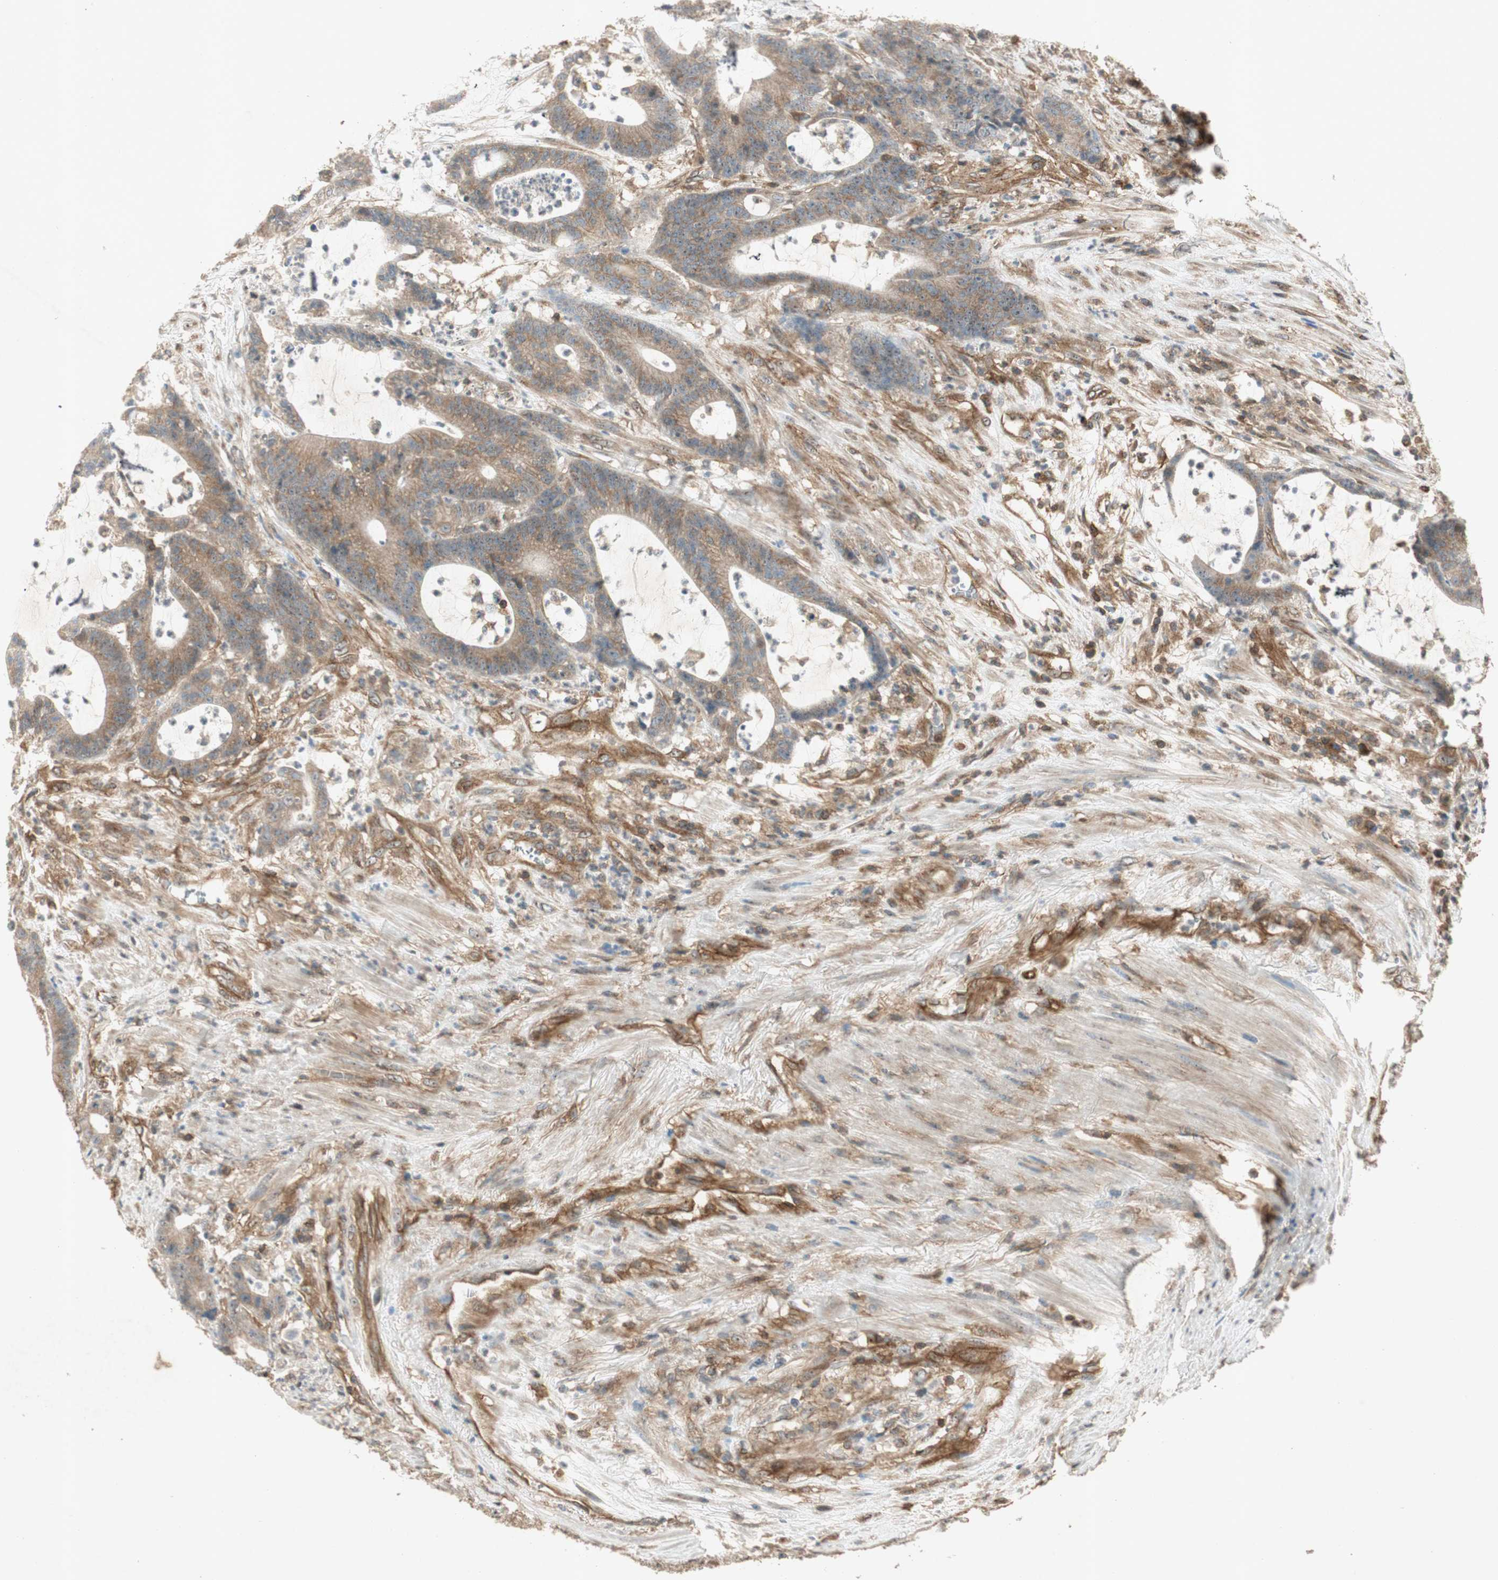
{"staining": {"intensity": "moderate", "quantity": ">75%", "location": "cytoplasmic/membranous"}, "tissue": "colorectal cancer", "cell_type": "Tumor cells", "image_type": "cancer", "snomed": [{"axis": "morphology", "description": "Adenocarcinoma, NOS"}, {"axis": "topography", "description": "Colon"}], "caption": "DAB (3,3'-diaminobenzidine) immunohistochemical staining of colorectal adenocarcinoma demonstrates moderate cytoplasmic/membranous protein positivity in approximately >75% of tumor cells.", "gene": "BTN3A3", "patient": {"sex": "female", "age": 84}}